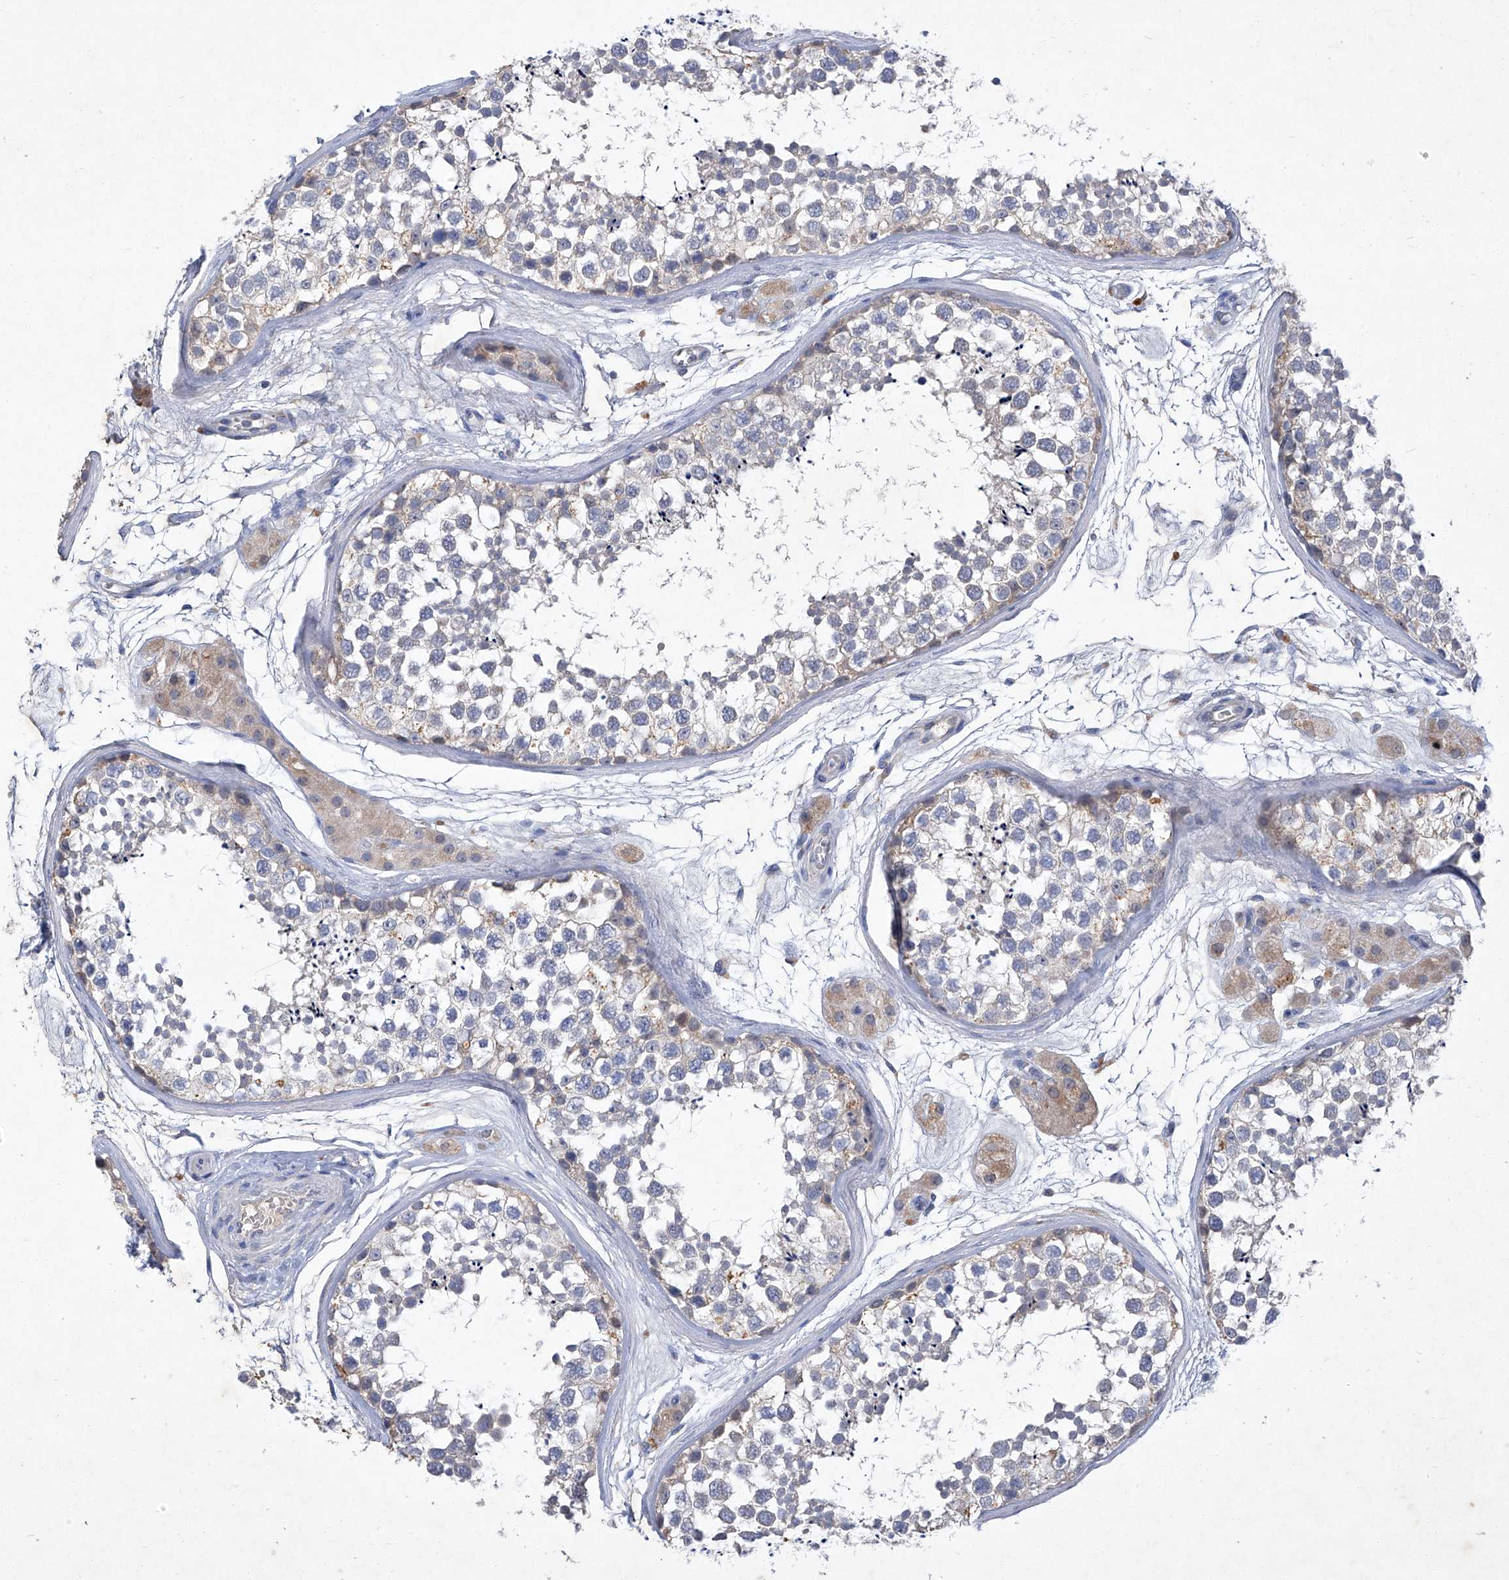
{"staining": {"intensity": "weak", "quantity": "<25%", "location": "cytoplasmic/membranous"}, "tissue": "testis", "cell_type": "Cells in seminiferous ducts", "image_type": "normal", "snomed": [{"axis": "morphology", "description": "Normal tissue, NOS"}, {"axis": "topography", "description": "Testis"}], "caption": "IHC image of benign testis: human testis stained with DAB (3,3'-diaminobenzidine) reveals no significant protein expression in cells in seminiferous ducts.", "gene": "SBK2", "patient": {"sex": "male", "age": 56}}